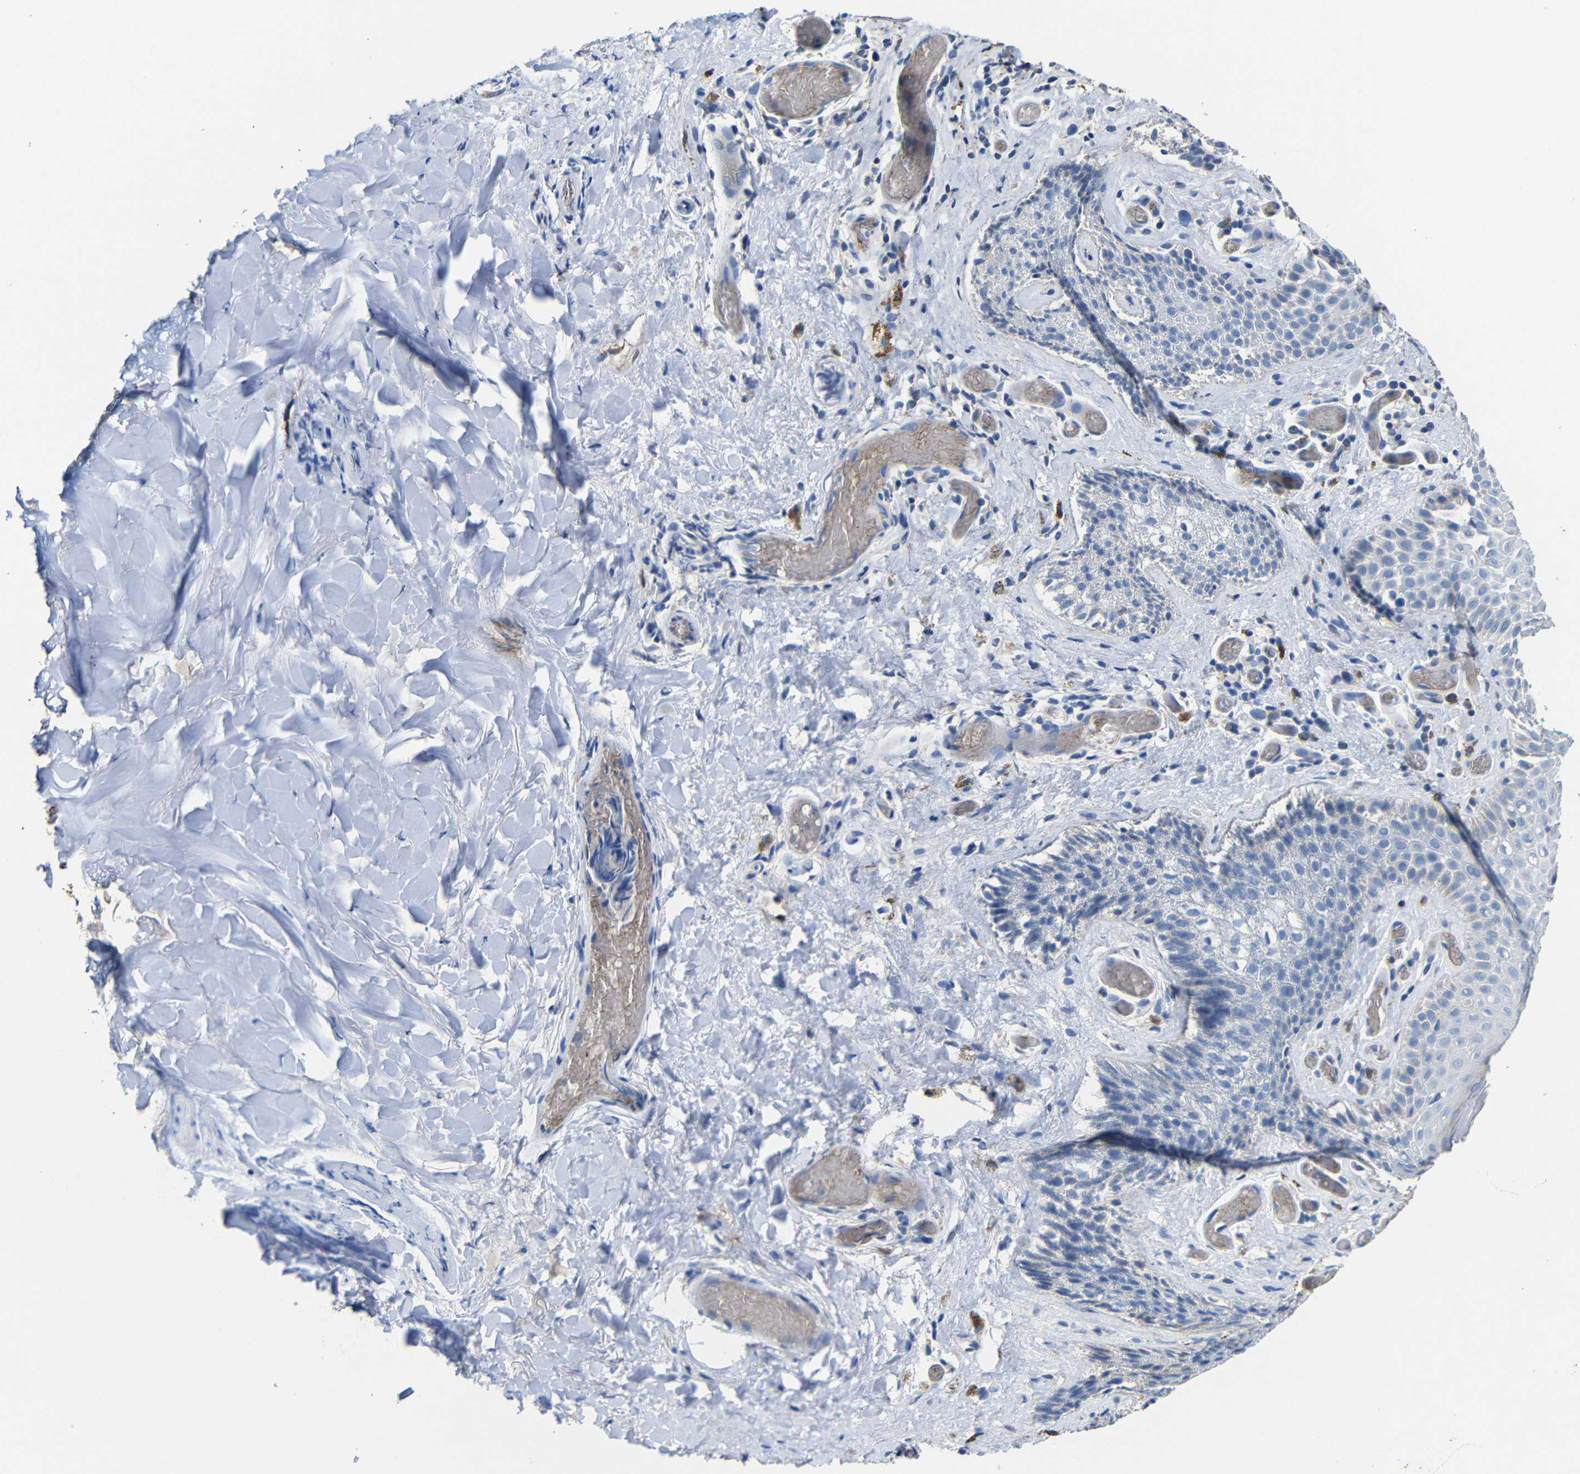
{"staining": {"intensity": "negative", "quantity": "none", "location": "none"}, "tissue": "skin", "cell_type": "Epidermal cells", "image_type": "normal", "snomed": [{"axis": "morphology", "description": "Normal tissue, NOS"}, {"axis": "topography", "description": "Anal"}], "caption": "A high-resolution histopathology image shows IHC staining of normal skin, which demonstrates no significant expression in epidermal cells.", "gene": "ACKR2", "patient": {"sex": "male", "age": 74}}